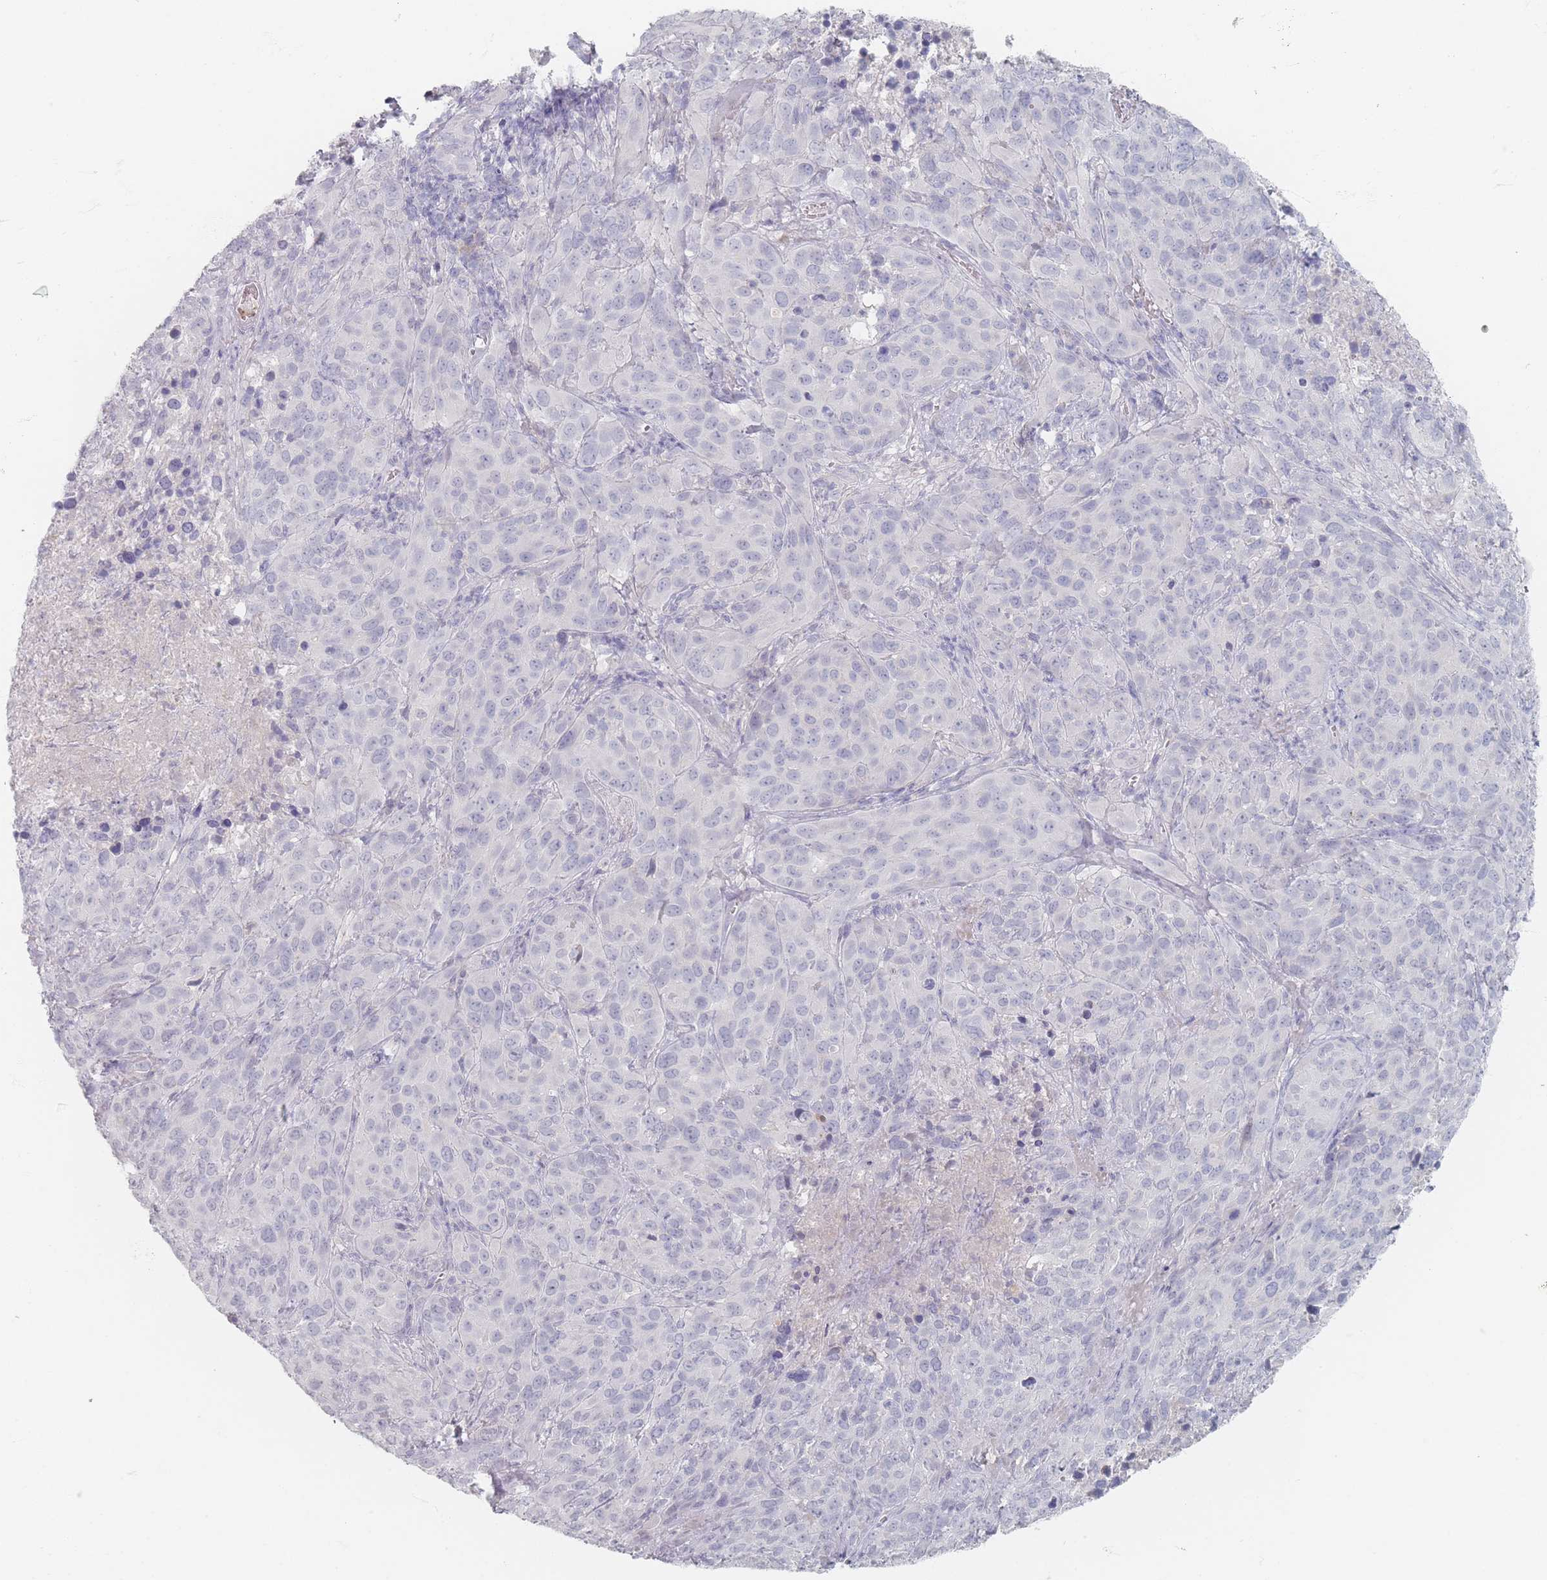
{"staining": {"intensity": "negative", "quantity": "none", "location": "none"}, "tissue": "cervical cancer", "cell_type": "Tumor cells", "image_type": "cancer", "snomed": [{"axis": "morphology", "description": "Squamous cell carcinoma, NOS"}, {"axis": "topography", "description": "Cervix"}], "caption": "Cervical squamous cell carcinoma was stained to show a protein in brown. There is no significant staining in tumor cells.", "gene": "CD37", "patient": {"sex": "female", "age": 51}}